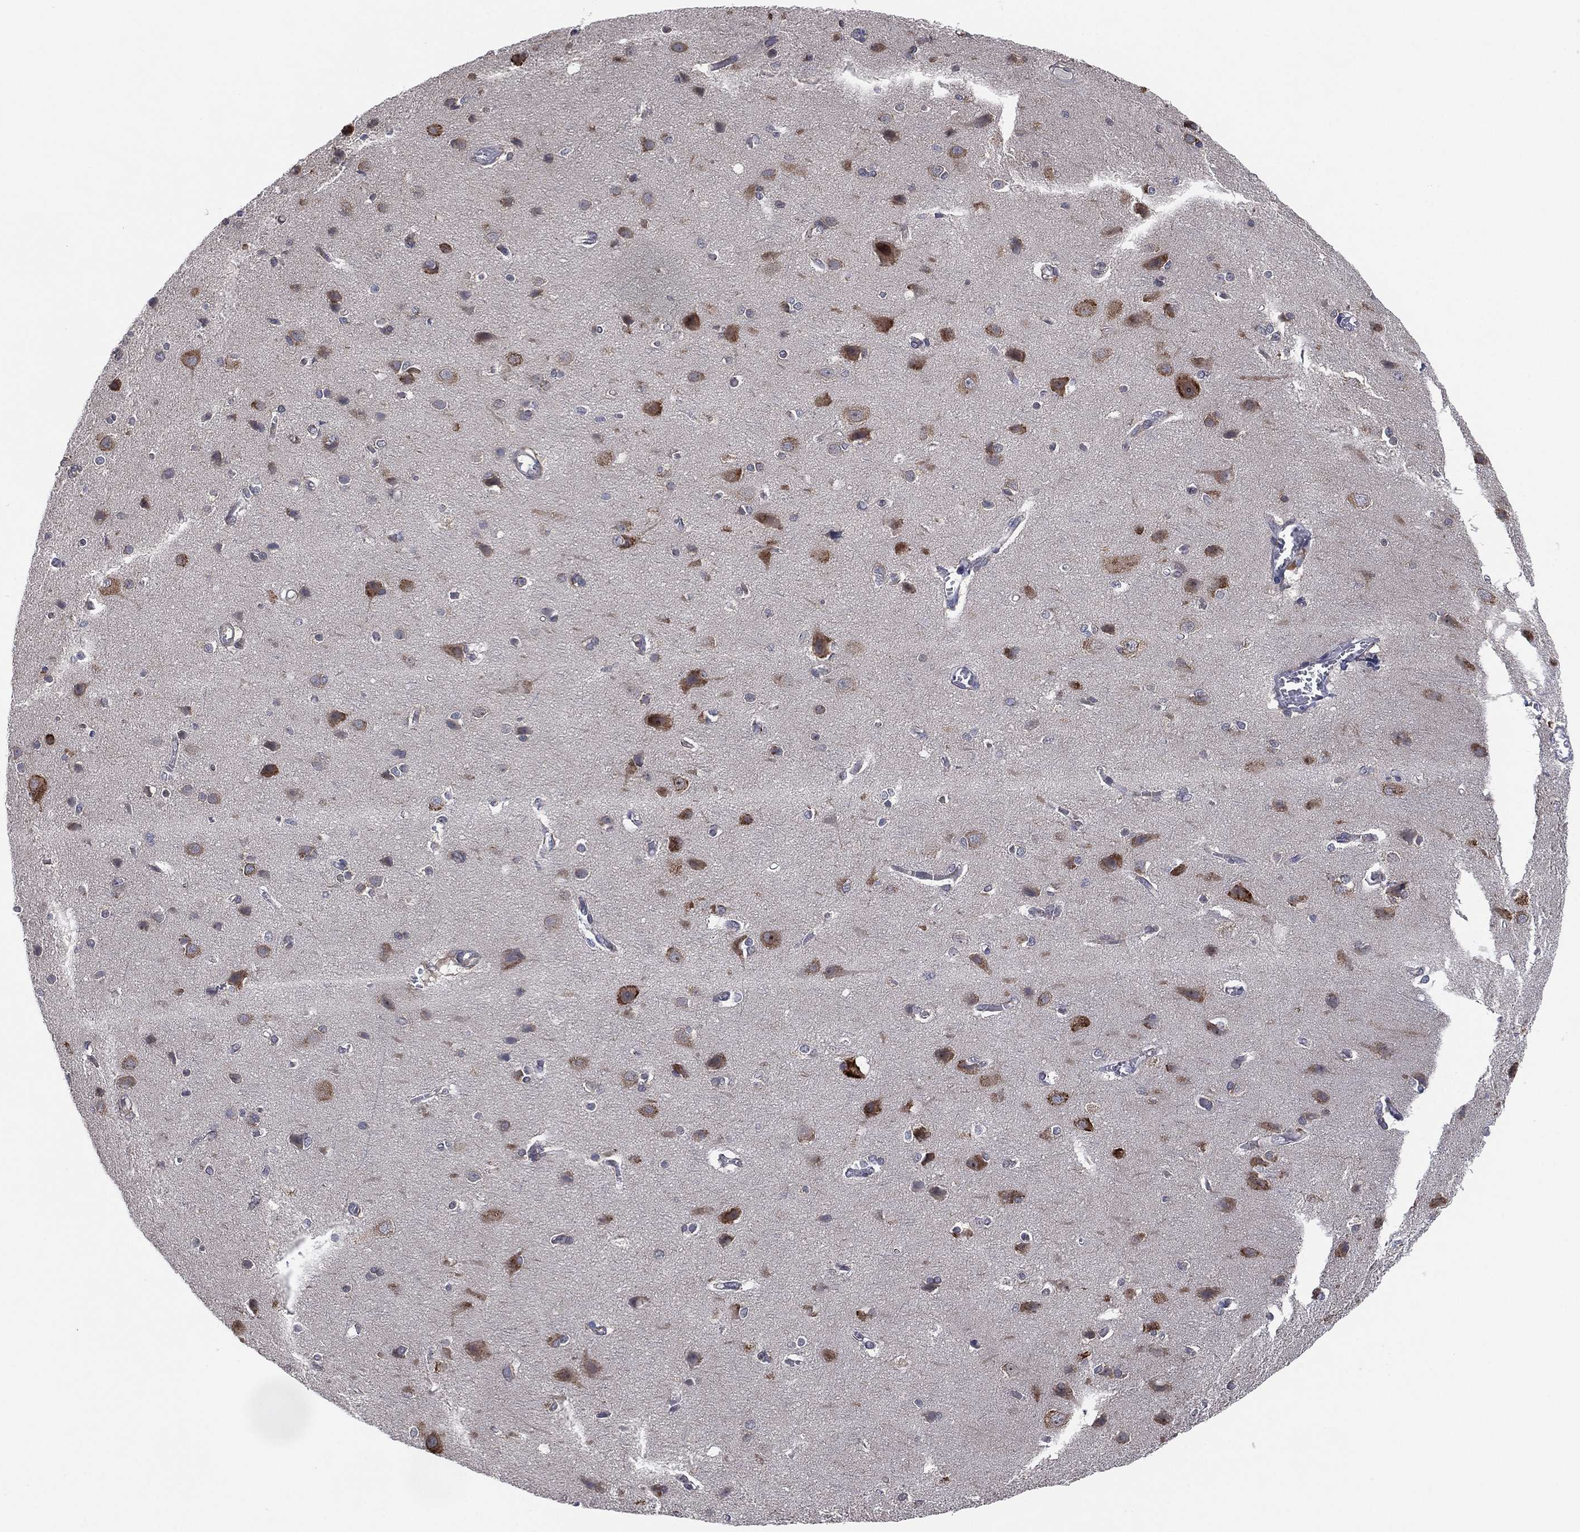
{"staining": {"intensity": "negative", "quantity": "none", "location": "none"}, "tissue": "cerebral cortex", "cell_type": "Endothelial cells", "image_type": "normal", "snomed": [{"axis": "morphology", "description": "Normal tissue, NOS"}, {"axis": "topography", "description": "Cerebral cortex"}], "caption": "Photomicrograph shows no significant protein expression in endothelial cells of normal cerebral cortex. (DAB (3,3'-diaminobenzidine) IHC visualized using brightfield microscopy, high magnification).", "gene": "FAM104A", "patient": {"sex": "male", "age": 37}}